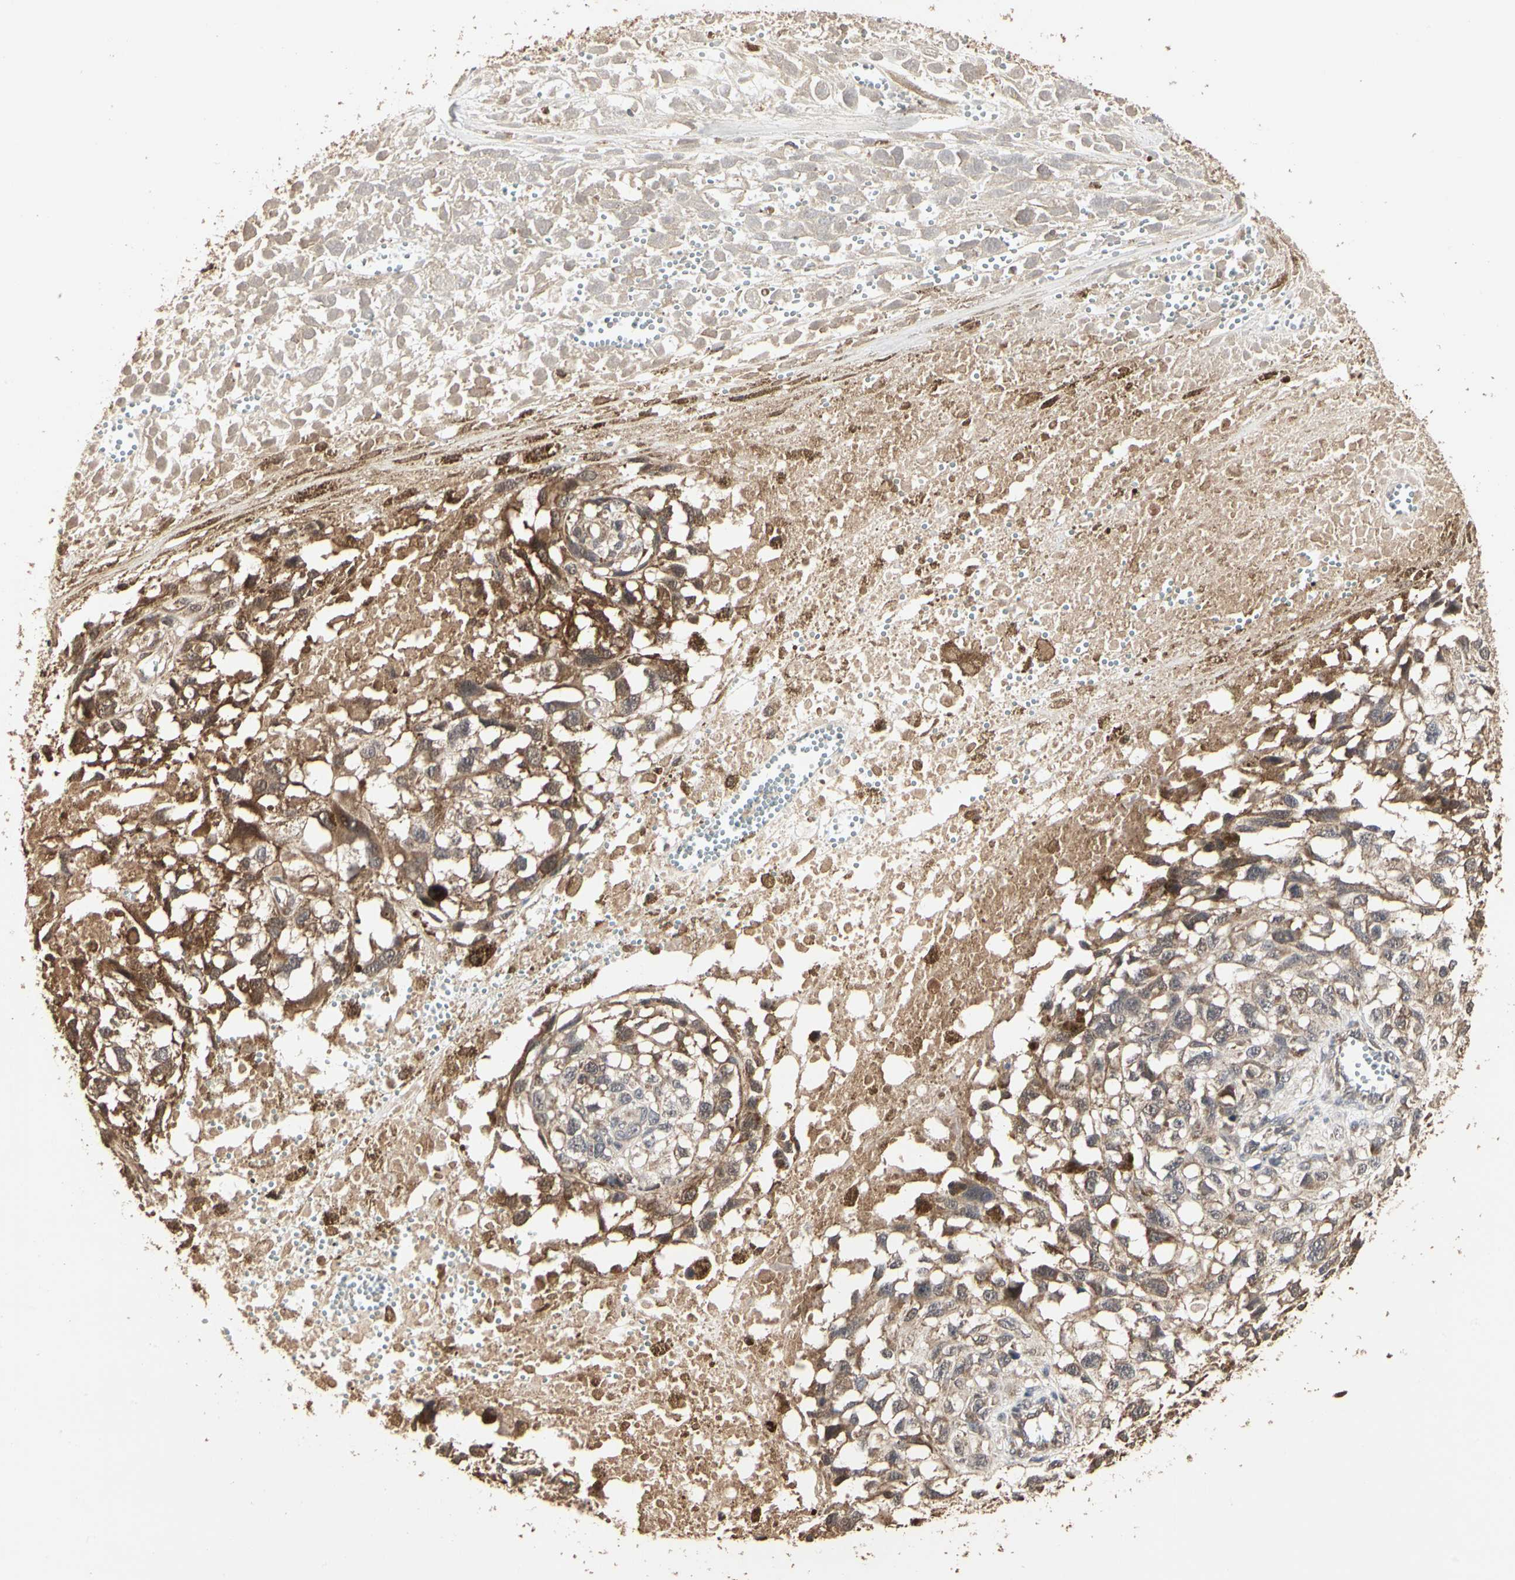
{"staining": {"intensity": "moderate", "quantity": ">75%", "location": "cytoplasmic/membranous"}, "tissue": "melanoma", "cell_type": "Tumor cells", "image_type": "cancer", "snomed": [{"axis": "morphology", "description": "Malignant melanoma, Metastatic site"}, {"axis": "topography", "description": "Lymph node"}], "caption": "A medium amount of moderate cytoplasmic/membranous staining is identified in about >75% of tumor cells in malignant melanoma (metastatic site) tissue. (DAB IHC, brown staining for protein, blue staining for nuclei).", "gene": "TAOK1", "patient": {"sex": "male", "age": 59}}